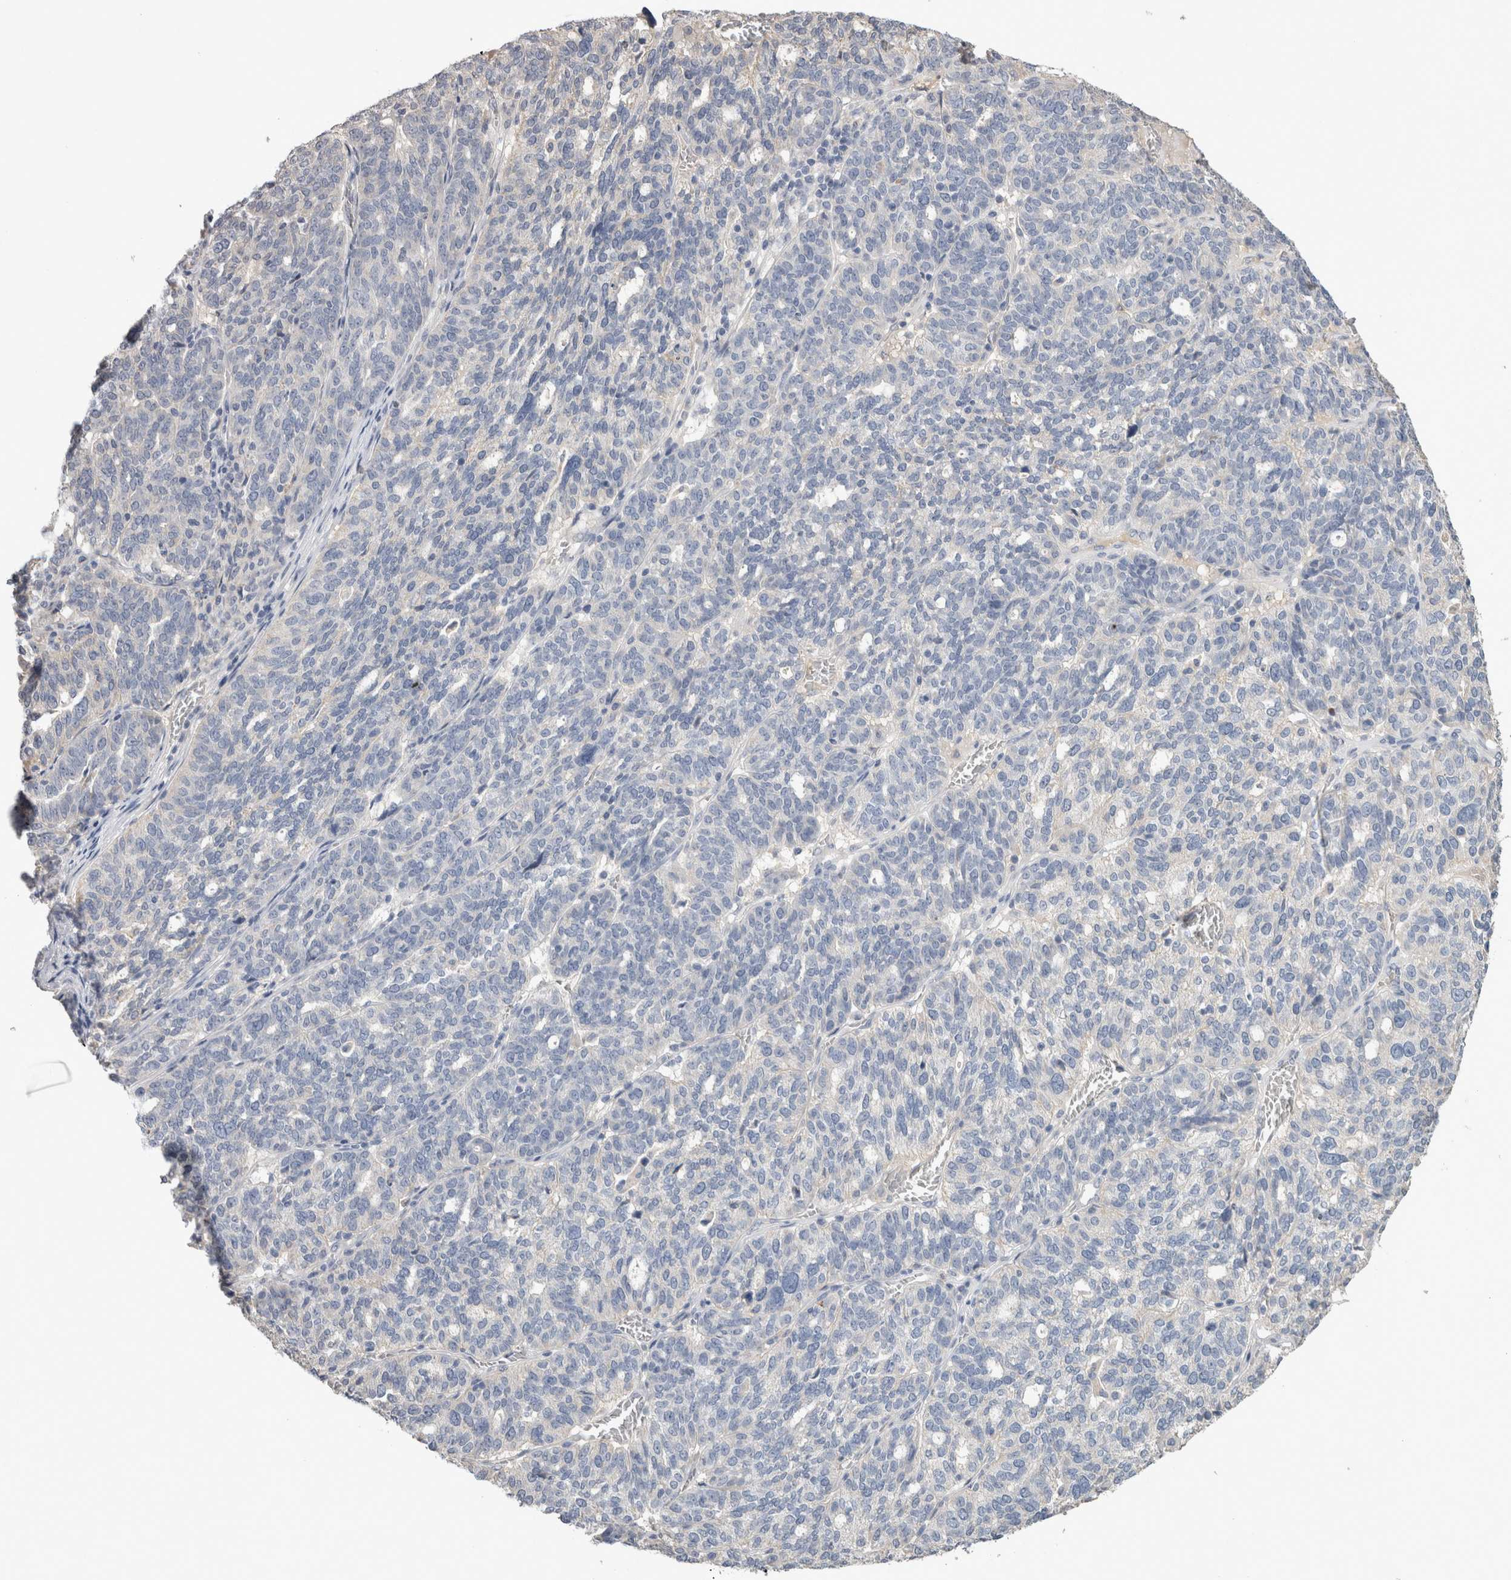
{"staining": {"intensity": "negative", "quantity": "none", "location": "none"}, "tissue": "ovarian cancer", "cell_type": "Tumor cells", "image_type": "cancer", "snomed": [{"axis": "morphology", "description": "Cystadenocarcinoma, serous, NOS"}, {"axis": "topography", "description": "Ovary"}], "caption": "There is no significant staining in tumor cells of ovarian cancer (serous cystadenocarcinoma).", "gene": "FABP7", "patient": {"sex": "female", "age": 59}}